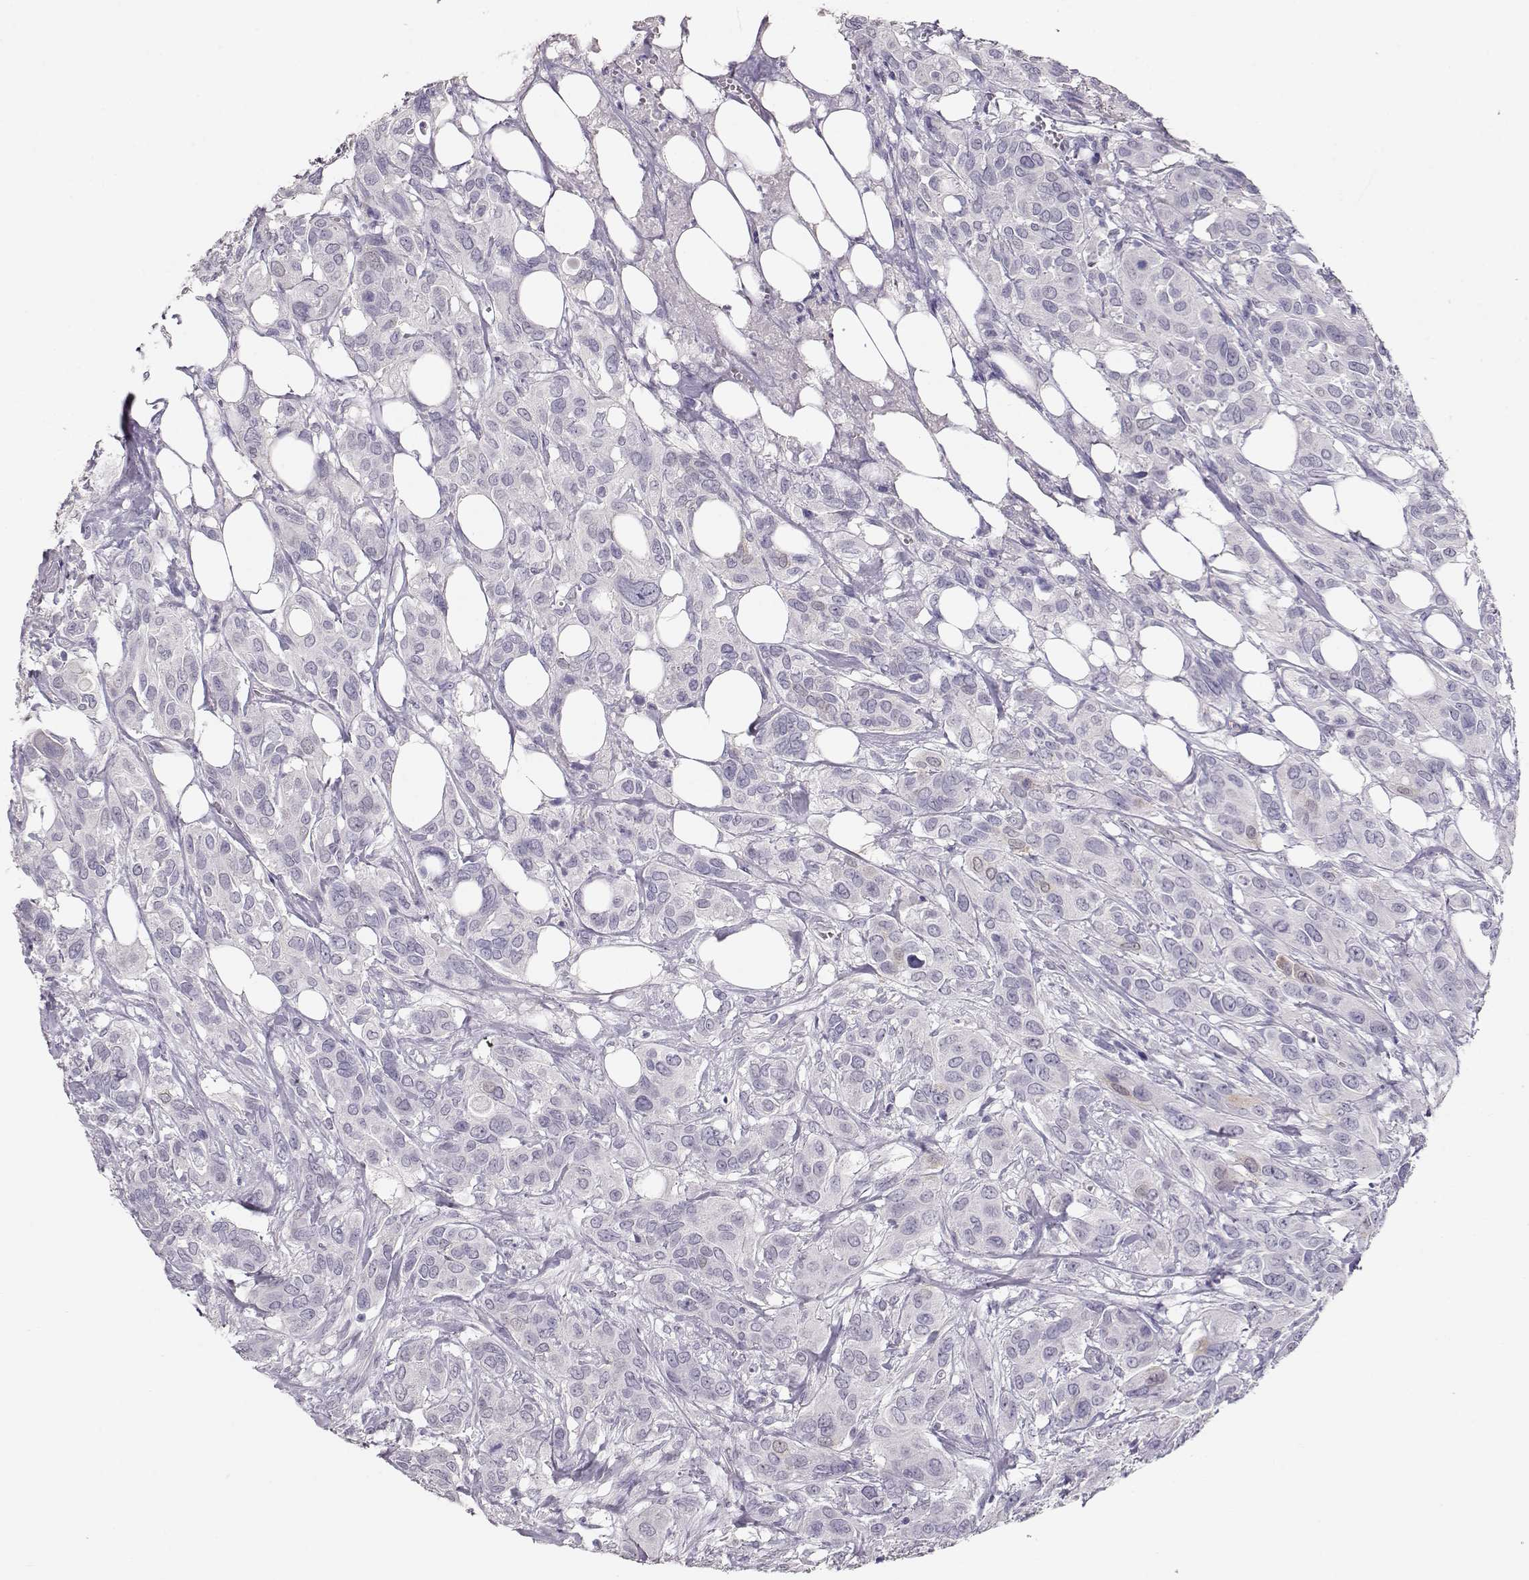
{"staining": {"intensity": "weak", "quantity": "<25%", "location": "cytoplasmic/membranous"}, "tissue": "urothelial cancer", "cell_type": "Tumor cells", "image_type": "cancer", "snomed": [{"axis": "morphology", "description": "Urothelial carcinoma, NOS"}, {"axis": "morphology", "description": "Urothelial carcinoma, High grade"}, {"axis": "topography", "description": "Urinary bladder"}], "caption": "This micrograph is of urothelial cancer stained with immunohistochemistry to label a protein in brown with the nuclei are counter-stained blue. There is no expression in tumor cells. (Stains: DAB (3,3'-diaminobenzidine) immunohistochemistry (IHC) with hematoxylin counter stain, Microscopy: brightfield microscopy at high magnification).", "gene": "MAGEC1", "patient": {"sex": "male", "age": 63}}